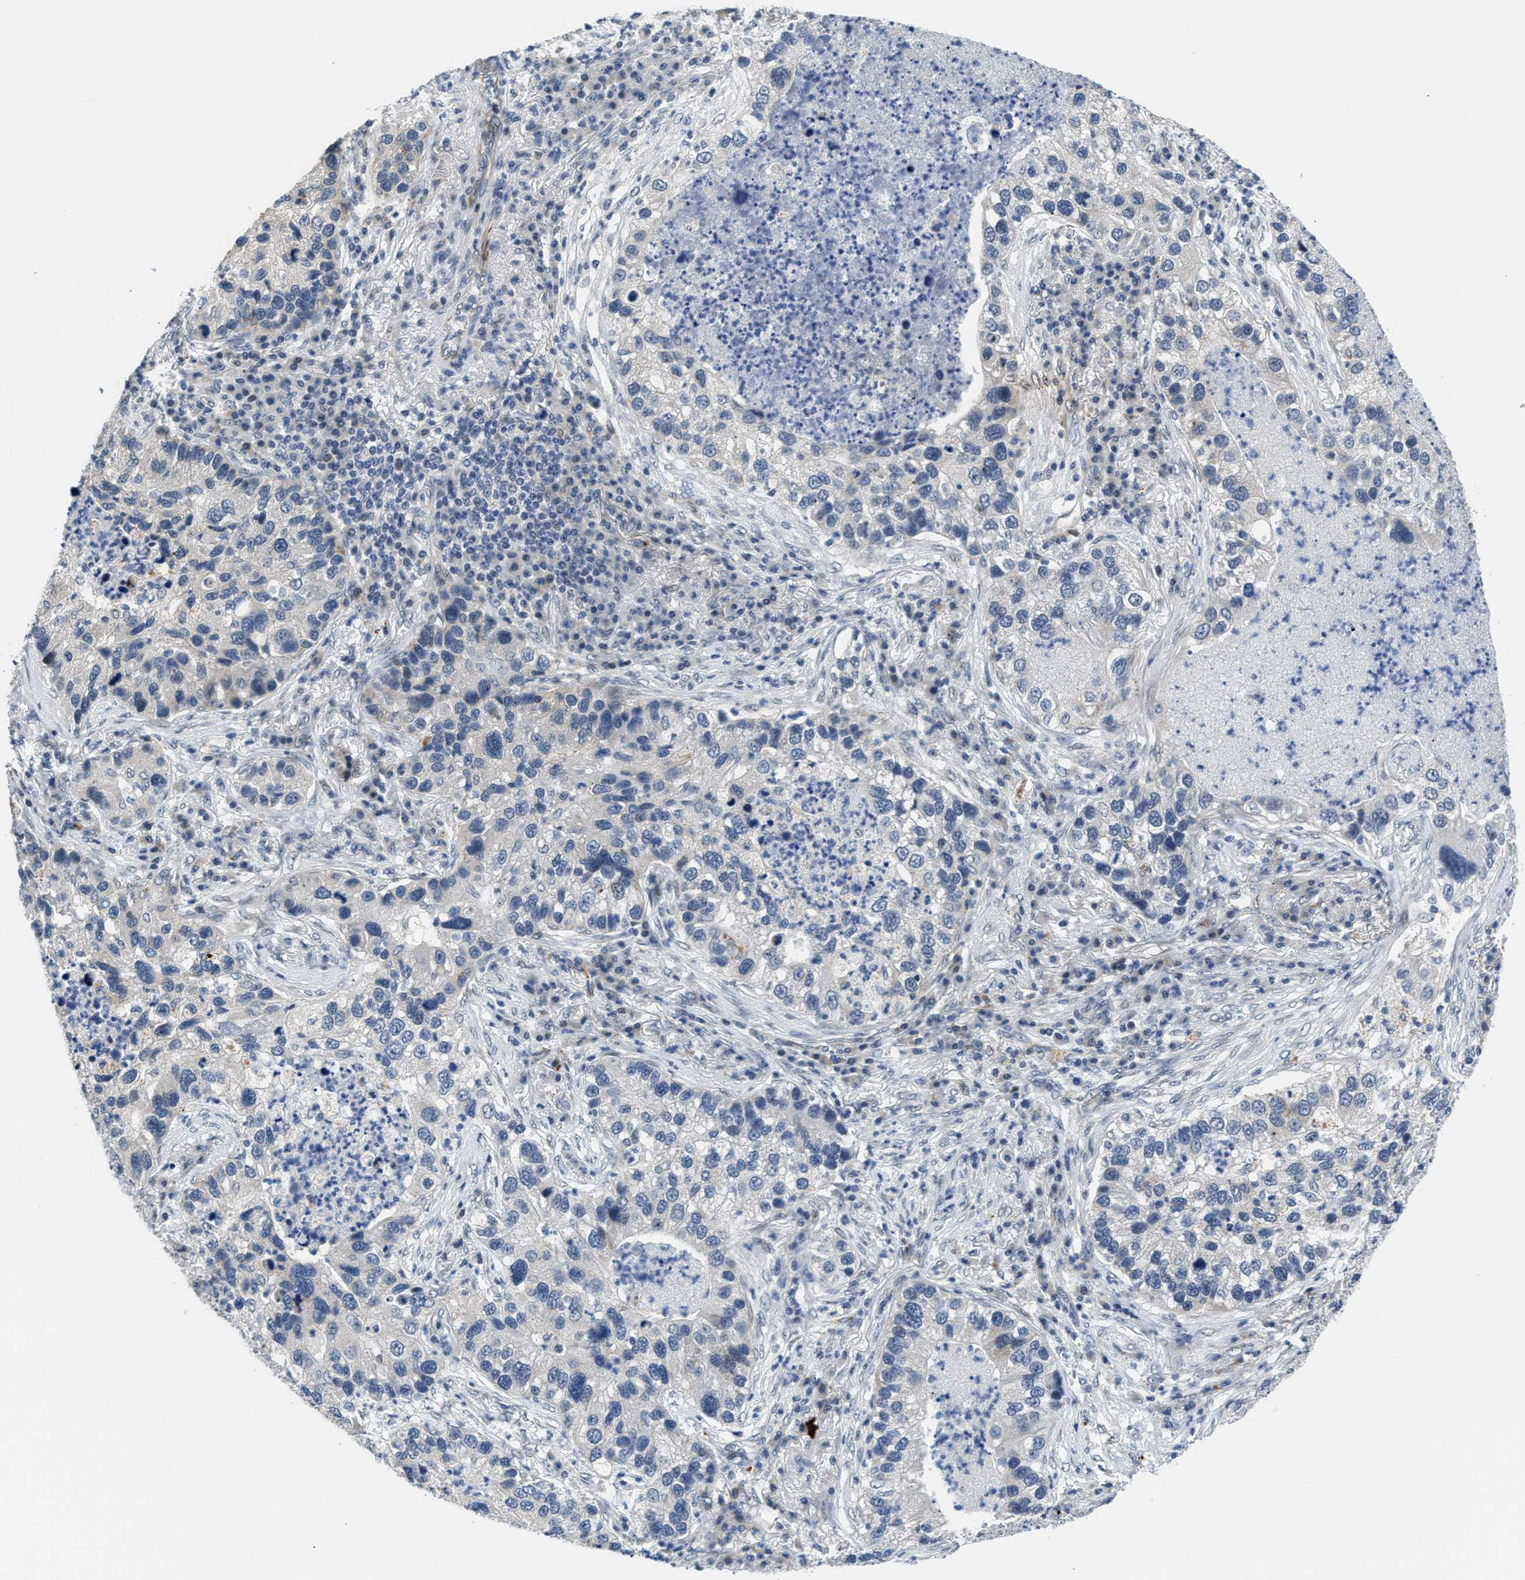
{"staining": {"intensity": "negative", "quantity": "none", "location": "none"}, "tissue": "lung cancer", "cell_type": "Tumor cells", "image_type": "cancer", "snomed": [{"axis": "morphology", "description": "Normal tissue, NOS"}, {"axis": "morphology", "description": "Adenocarcinoma, NOS"}, {"axis": "topography", "description": "Bronchus"}, {"axis": "topography", "description": "Lung"}], "caption": "The micrograph shows no staining of tumor cells in lung adenocarcinoma.", "gene": "PPM1H", "patient": {"sex": "male", "age": 54}}